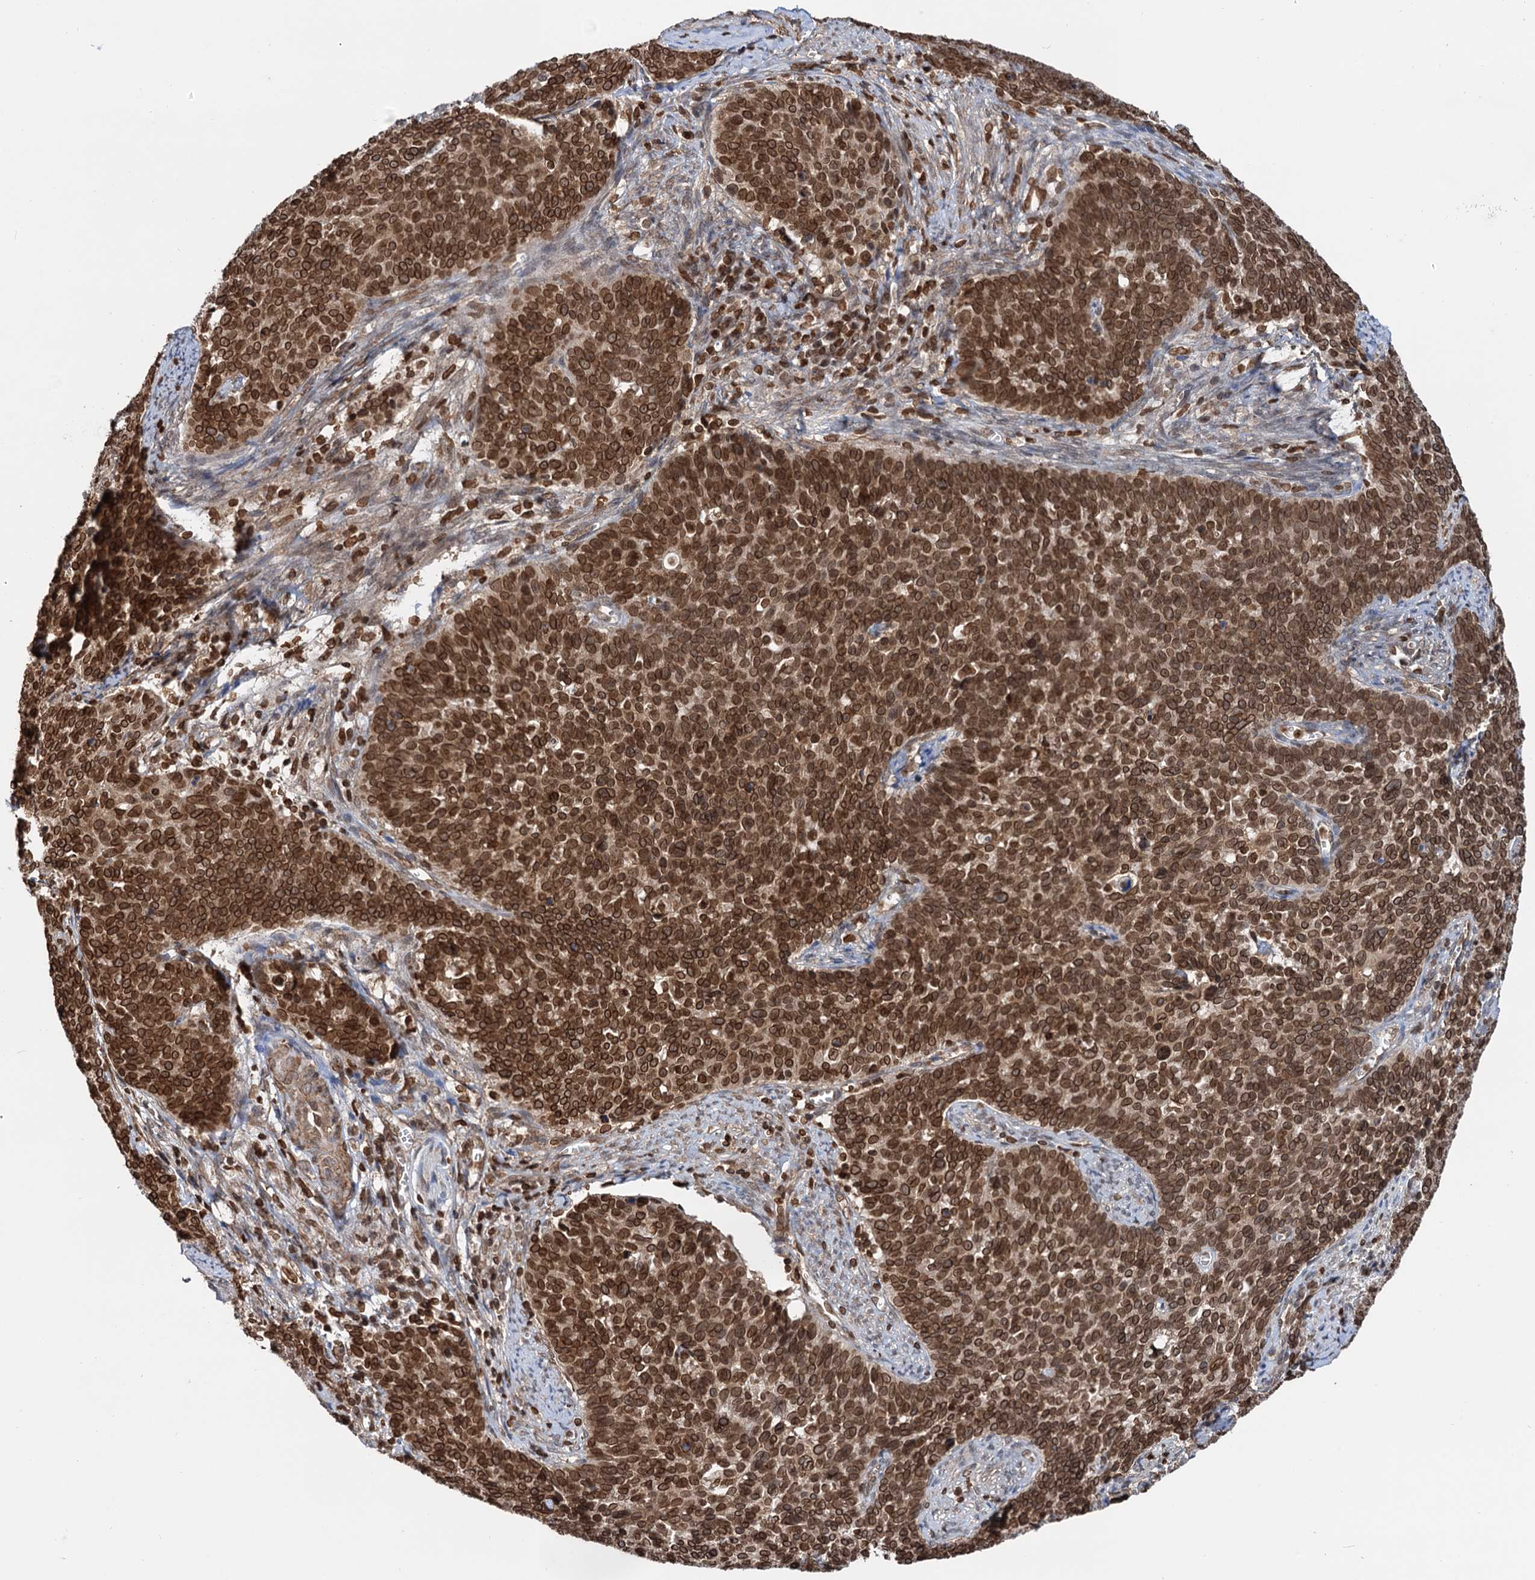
{"staining": {"intensity": "strong", "quantity": ">75%", "location": "nuclear"}, "tissue": "cervical cancer", "cell_type": "Tumor cells", "image_type": "cancer", "snomed": [{"axis": "morphology", "description": "Squamous cell carcinoma, NOS"}, {"axis": "topography", "description": "Cervix"}], "caption": "Protein staining of cervical squamous cell carcinoma tissue reveals strong nuclear expression in approximately >75% of tumor cells.", "gene": "ZC3H13", "patient": {"sex": "female", "age": 39}}